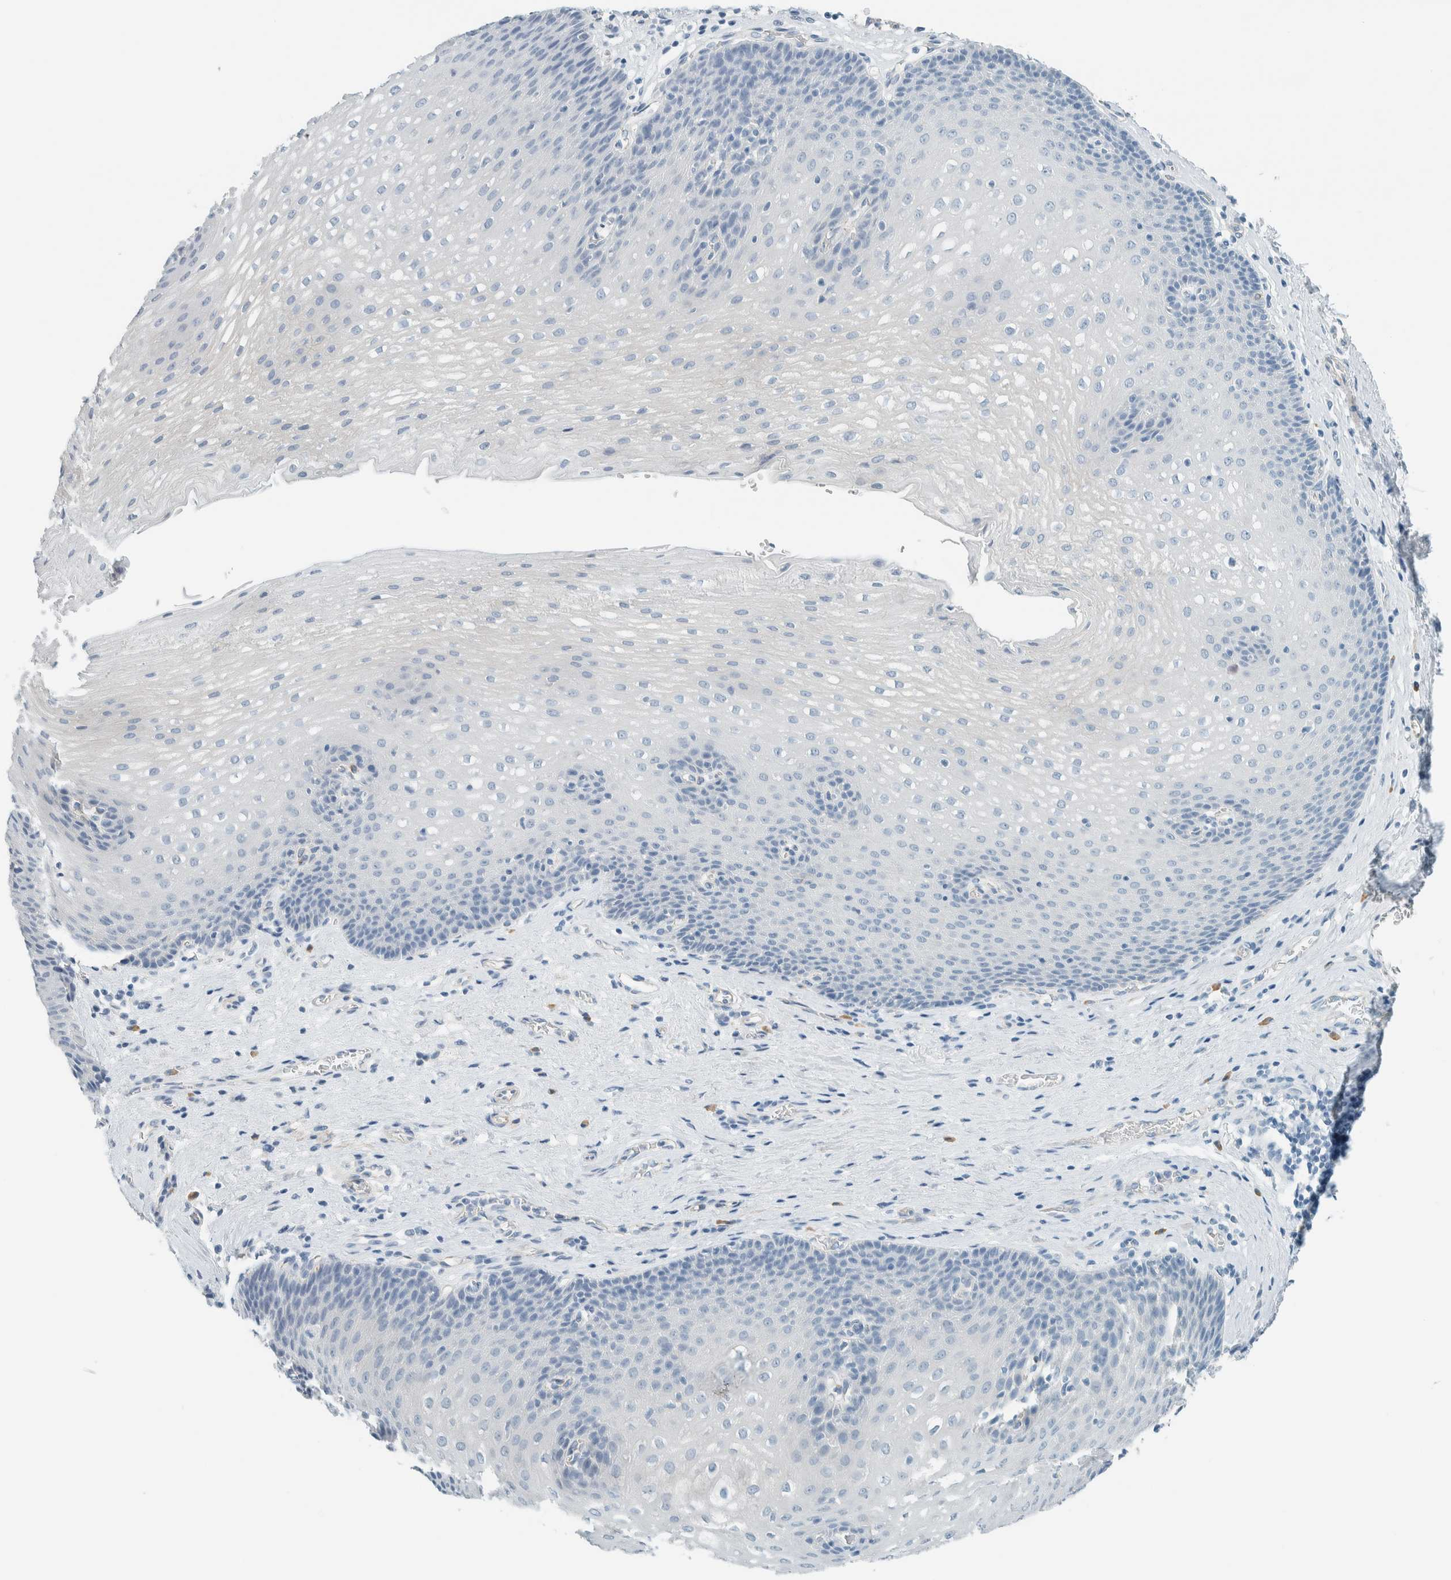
{"staining": {"intensity": "negative", "quantity": "none", "location": "none"}, "tissue": "esophagus", "cell_type": "Squamous epithelial cells", "image_type": "normal", "snomed": [{"axis": "morphology", "description": "Normal tissue, NOS"}, {"axis": "topography", "description": "Esophagus"}], "caption": "IHC of unremarkable esophagus displays no staining in squamous epithelial cells.", "gene": "SLFN12", "patient": {"sex": "male", "age": 48}}